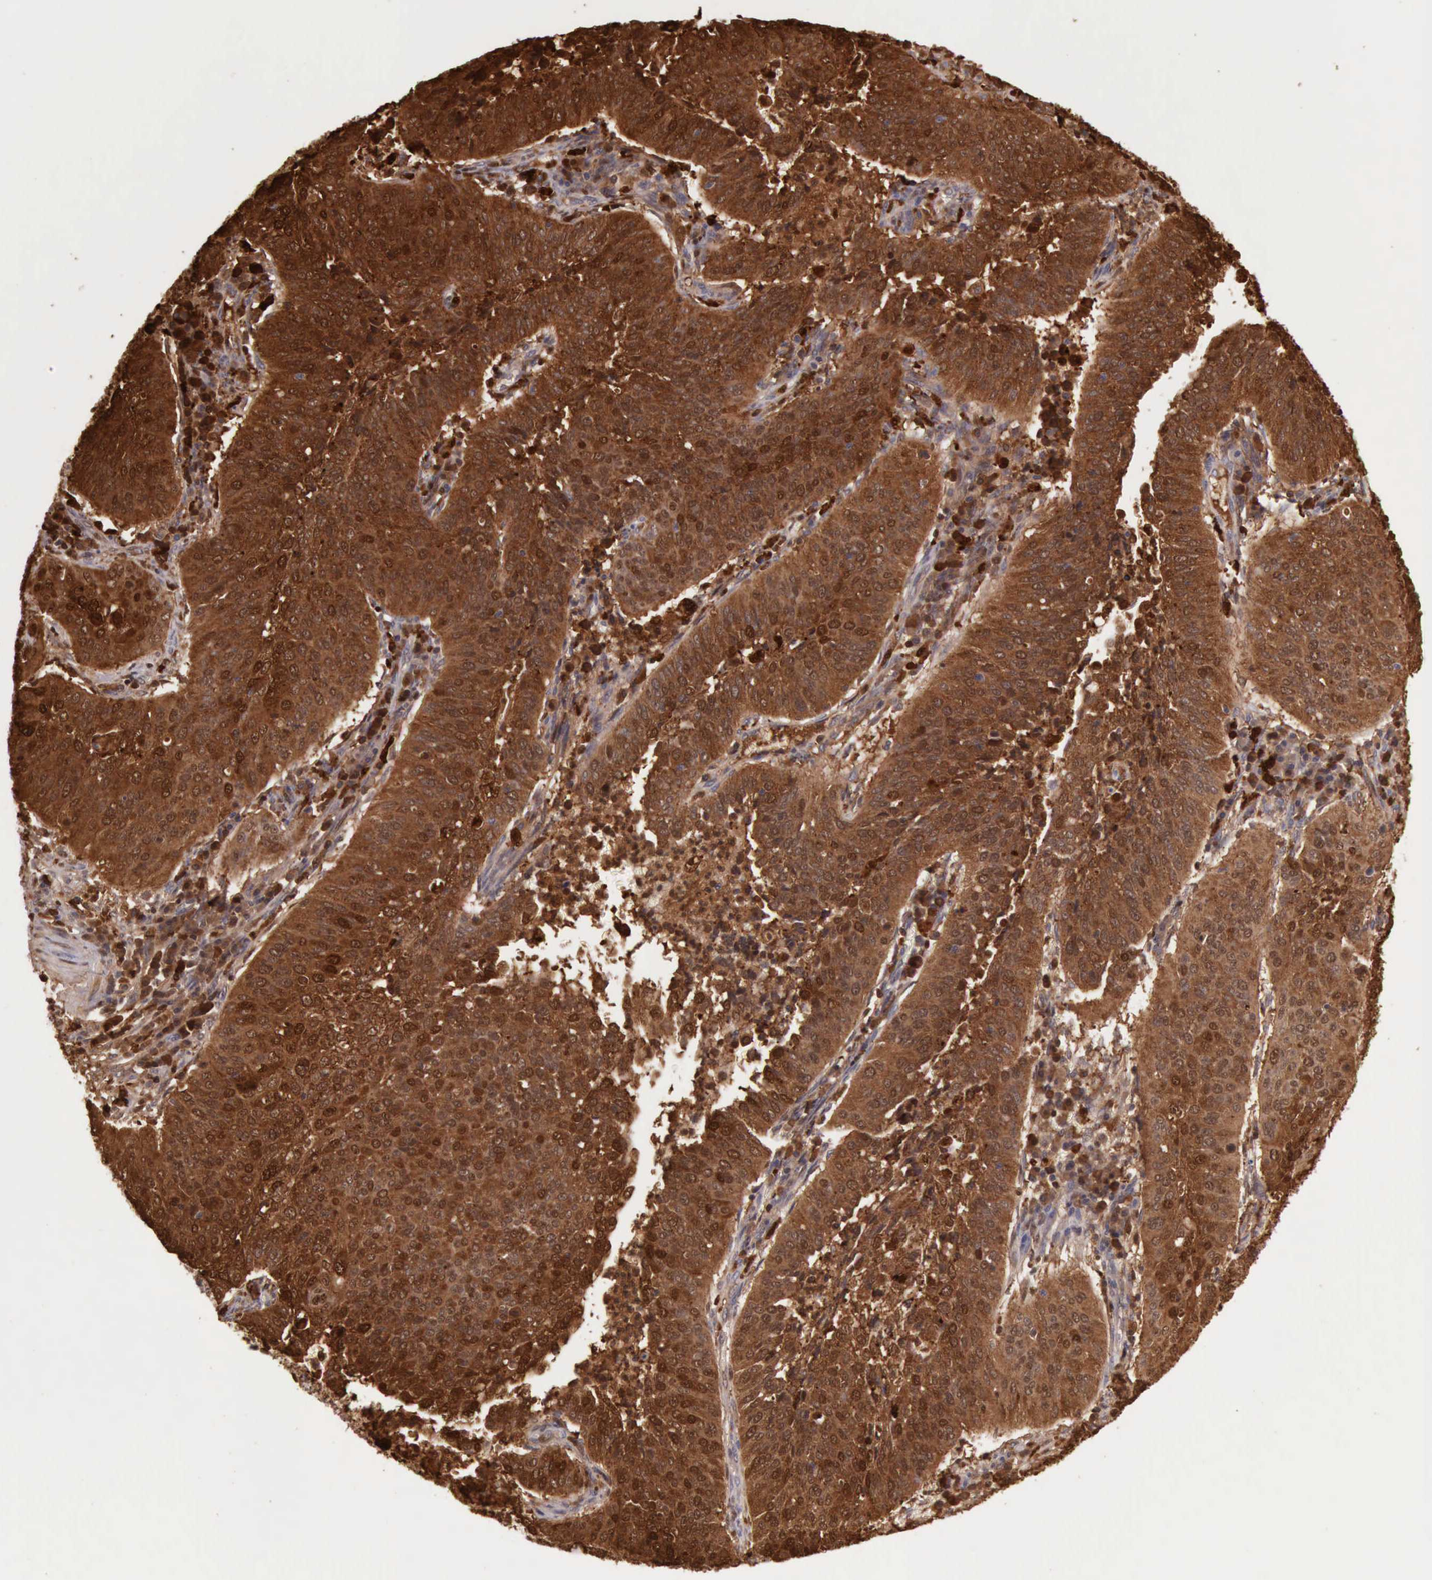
{"staining": {"intensity": "strong", "quantity": ">75%", "location": "cytoplasmic/membranous,nuclear"}, "tissue": "cervical cancer", "cell_type": "Tumor cells", "image_type": "cancer", "snomed": [{"axis": "morphology", "description": "Squamous cell carcinoma, NOS"}, {"axis": "topography", "description": "Cervix"}], "caption": "Brown immunohistochemical staining in cervical cancer displays strong cytoplasmic/membranous and nuclear expression in about >75% of tumor cells.", "gene": "CSTA", "patient": {"sex": "female", "age": 39}}